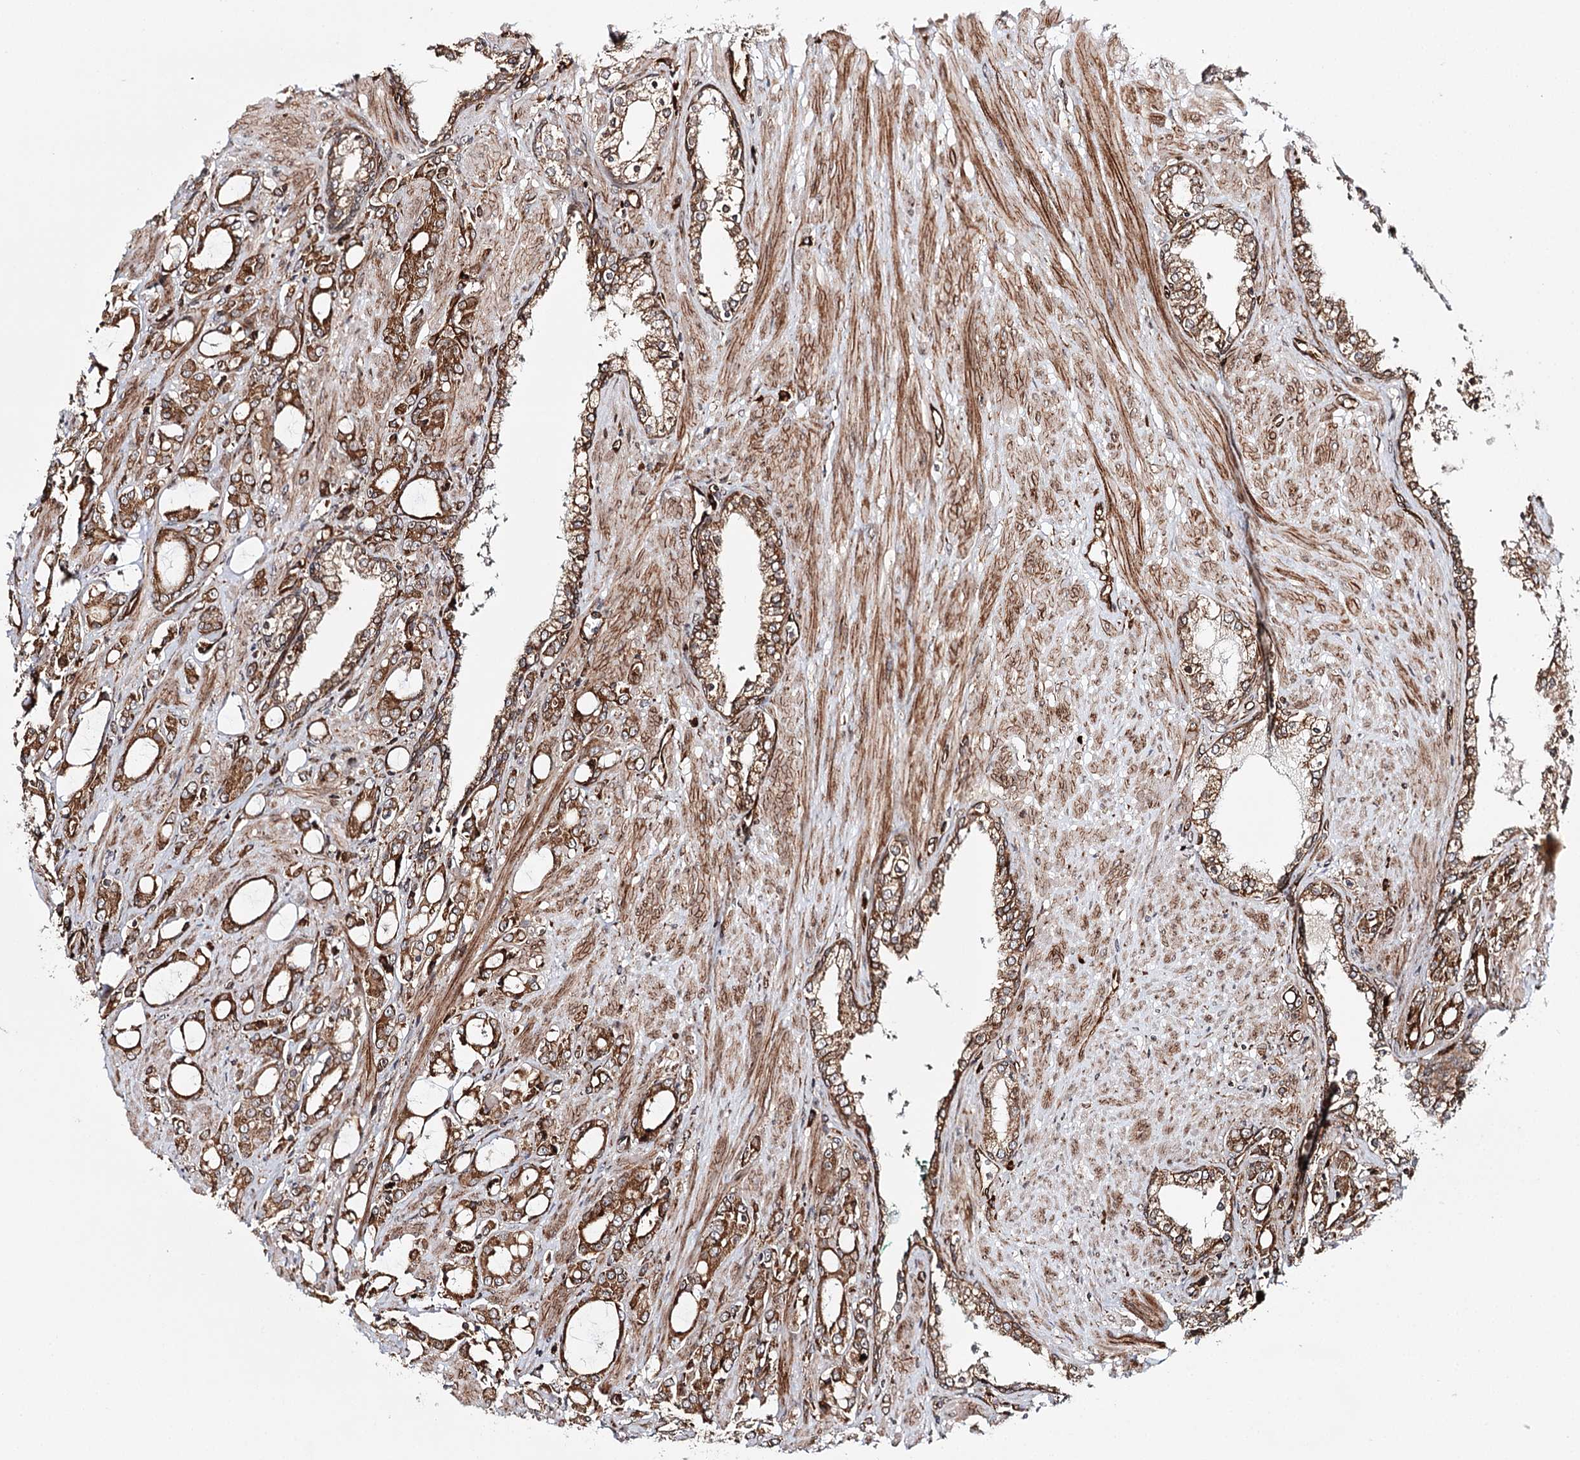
{"staining": {"intensity": "moderate", "quantity": ">75%", "location": "cytoplasmic/membranous"}, "tissue": "prostate cancer", "cell_type": "Tumor cells", "image_type": "cancer", "snomed": [{"axis": "morphology", "description": "Adenocarcinoma, High grade"}, {"axis": "topography", "description": "Prostate"}], "caption": "This is a micrograph of immunohistochemistry staining of prostate cancer, which shows moderate staining in the cytoplasmic/membranous of tumor cells.", "gene": "MKNK1", "patient": {"sex": "male", "age": 72}}